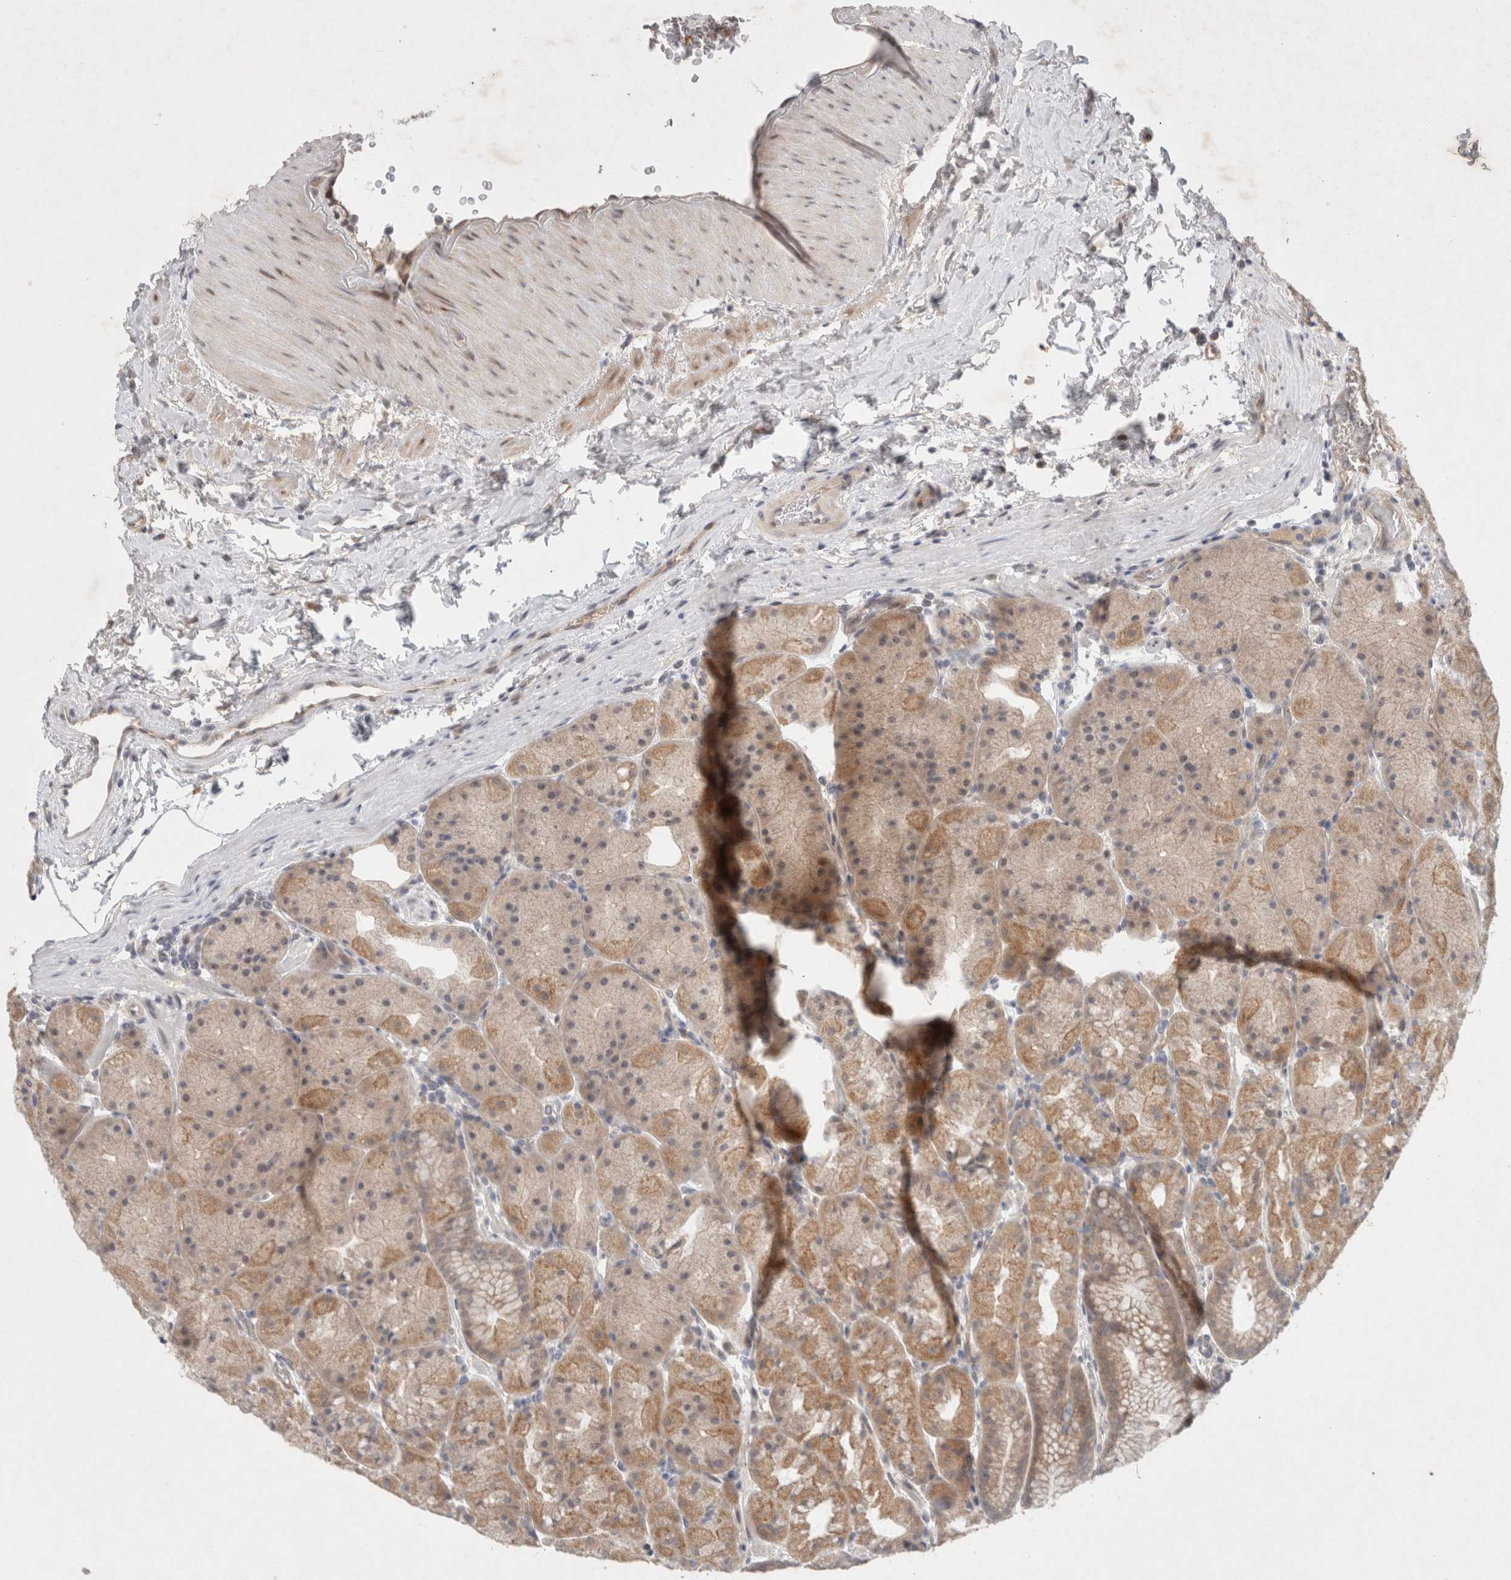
{"staining": {"intensity": "moderate", "quantity": ">75%", "location": "cytoplasmic/membranous"}, "tissue": "stomach", "cell_type": "Glandular cells", "image_type": "normal", "snomed": [{"axis": "morphology", "description": "Normal tissue, NOS"}, {"axis": "topography", "description": "Stomach, upper"}, {"axis": "topography", "description": "Stomach"}], "caption": "Moderate cytoplasmic/membranous positivity for a protein is seen in approximately >75% of glandular cells of benign stomach using immunohistochemistry.", "gene": "RASAL2", "patient": {"sex": "male", "age": 48}}